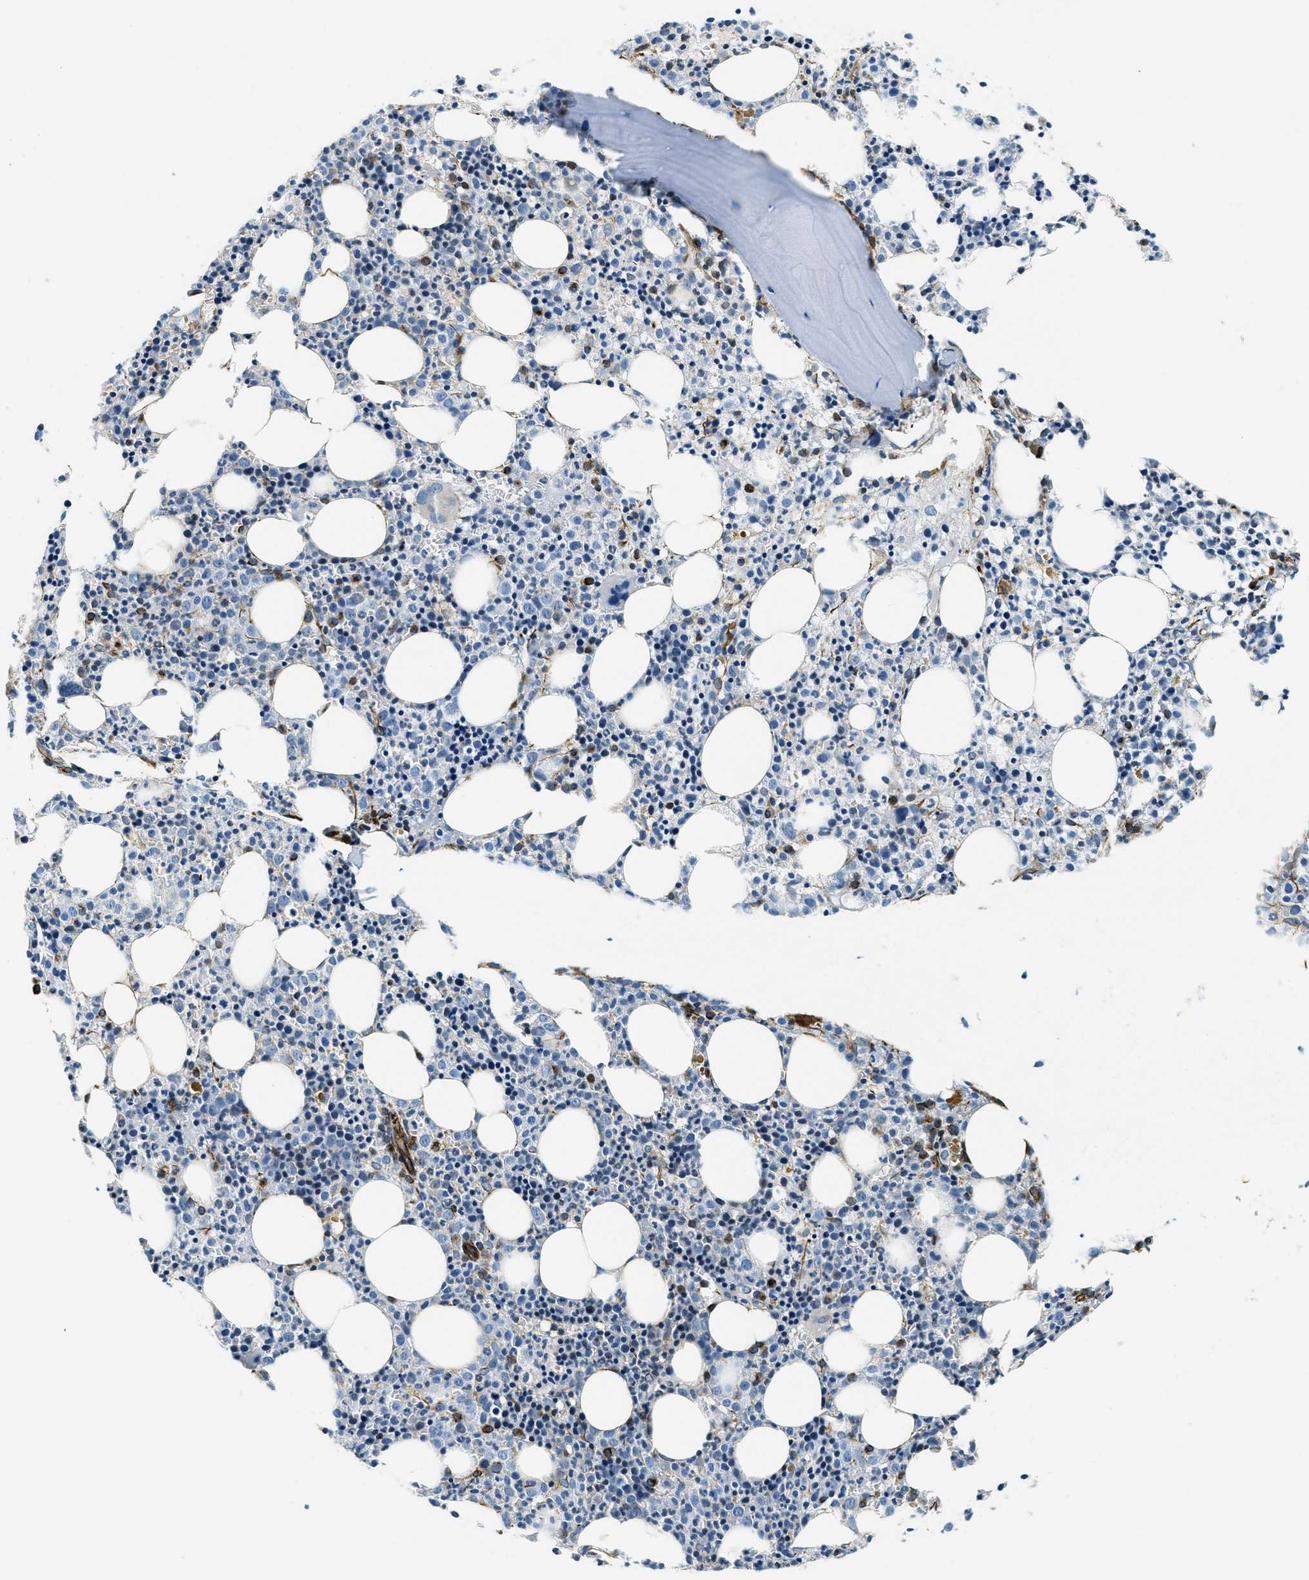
{"staining": {"intensity": "moderate", "quantity": "<25%", "location": "cytoplasmic/membranous"}, "tissue": "bone marrow", "cell_type": "Hematopoietic cells", "image_type": "normal", "snomed": [{"axis": "morphology", "description": "Normal tissue, NOS"}, {"axis": "morphology", "description": "Inflammation, NOS"}, {"axis": "topography", "description": "Bone marrow"}], "caption": "A brown stain highlights moderate cytoplasmic/membranous staining of a protein in hematopoietic cells of unremarkable human bone marrow. (Brightfield microscopy of DAB IHC at high magnification).", "gene": "GNS", "patient": {"sex": "male", "age": 25}}